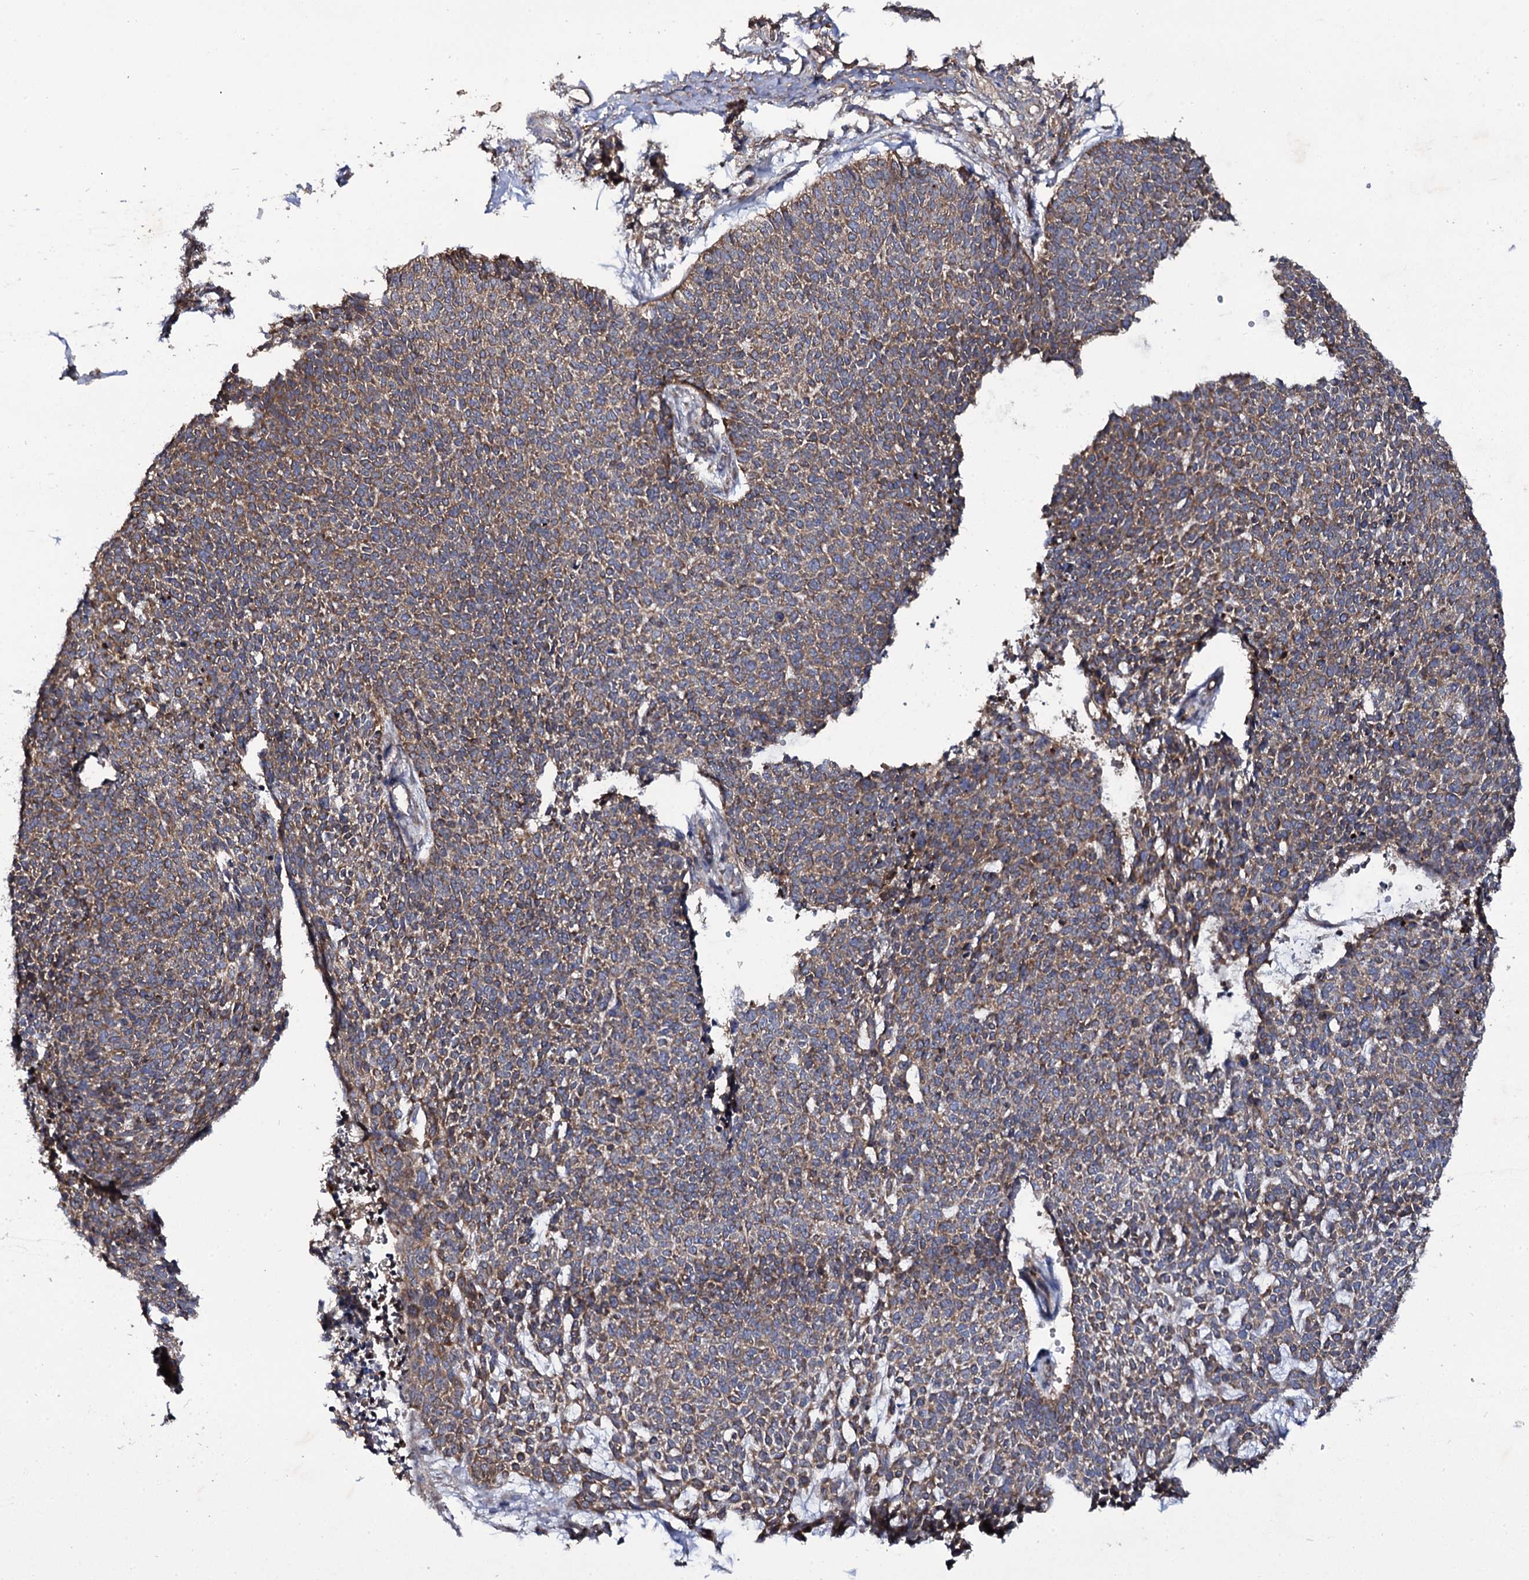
{"staining": {"intensity": "moderate", "quantity": ">75%", "location": "cytoplasmic/membranous"}, "tissue": "skin cancer", "cell_type": "Tumor cells", "image_type": "cancer", "snomed": [{"axis": "morphology", "description": "Basal cell carcinoma"}, {"axis": "topography", "description": "Skin"}], "caption": "This image displays immunohistochemistry staining of skin cancer, with medium moderate cytoplasmic/membranous staining in approximately >75% of tumor cells.", "gene": "TTC23", "patient": {"sex": "female", "age": 84}}